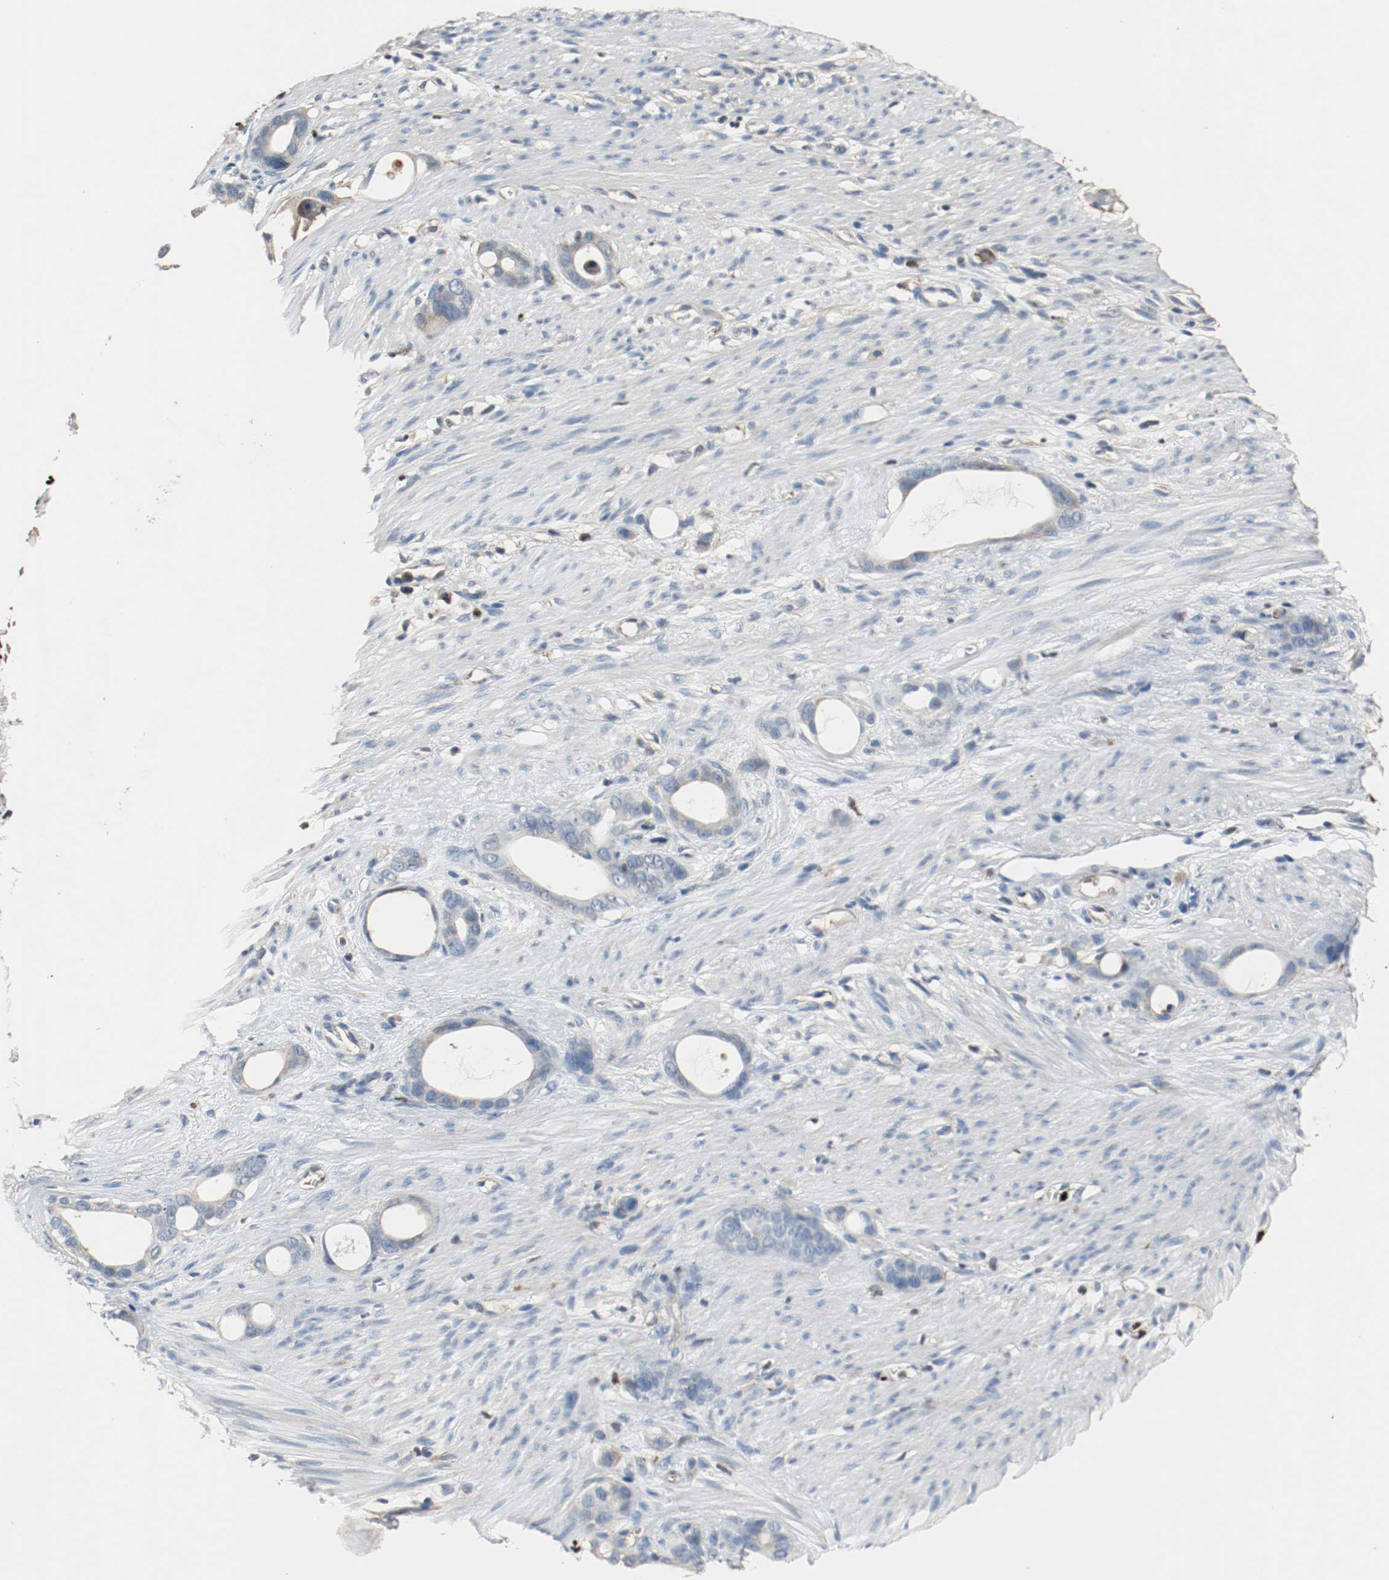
{"staining": {"intensity": "negative", "quantity": "none", "location": "none"}, "tissue": "stomach cancer", "cell_type": "Tumor cells", "image_type": "cancer", "snomed": [{"axis": "morphology", "description": "Adenocarcinoma, NOS"}, {"axis": "topography", "description": "Stomach"}], "caption": "IHC of stomach adenocarcinoma exhibits no expression in tumor cells.", "gene": "BLK", "patient": {"sex": "female", "age": 75}}